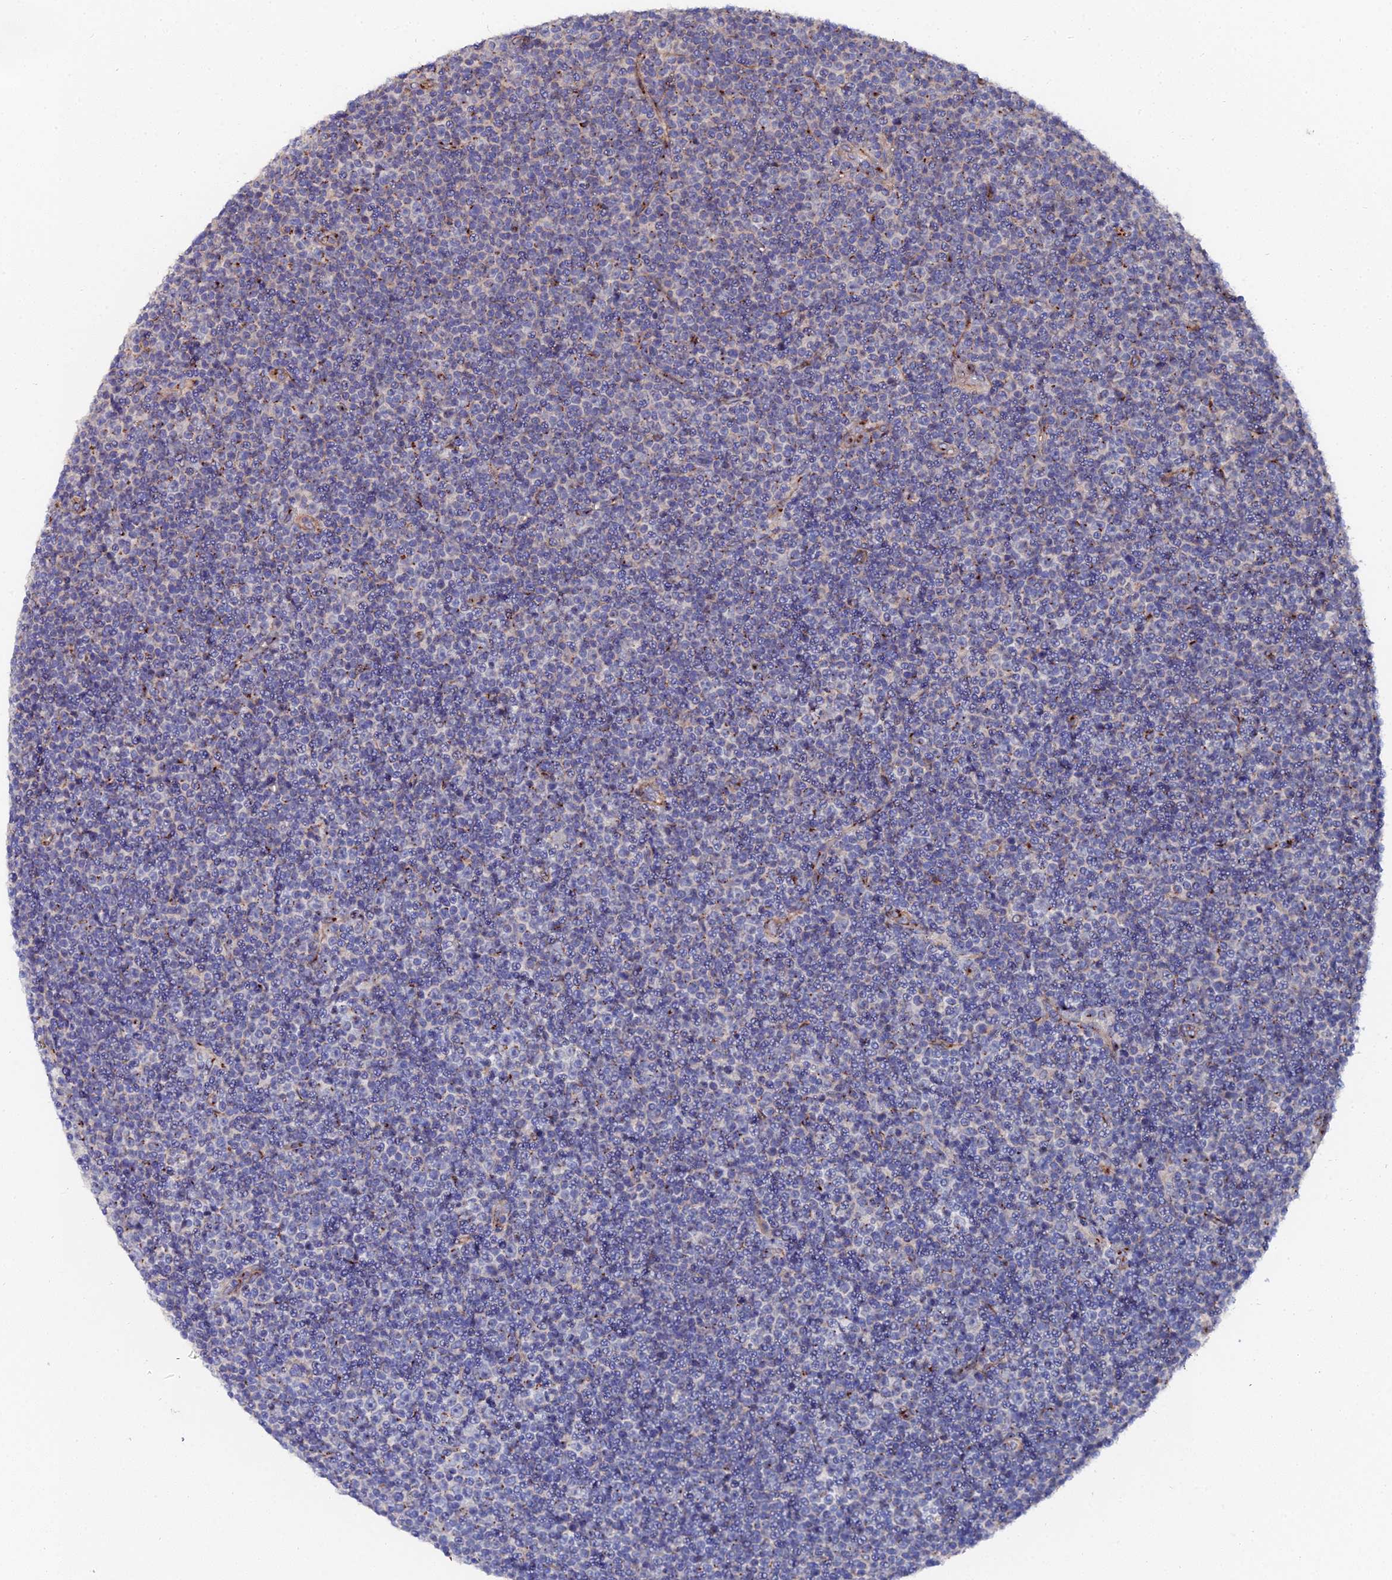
{"staining": {"intensity": "negative", "quantity": "none", "location": "none"}, "tissue": "lymphoma", "cell_type": "Tumor cells", "image_type": "cancer", "snomed": [{"axis": "morphology", "description": "Malignant lymphoma, non-Hodgkin's type, Low grade"}, {"axis": "topography", "description": "Lymph node"}], "caption": "Photomicrograph shows no significant protein expression in tumor cells of lymphoma. (Stains: DAB IHC with hematoxylin counter stain, Microscopy: brightfield microscopy at high magnification).", "gene": "BORCS8", "patient": {"sex": "female", "age": 67}}